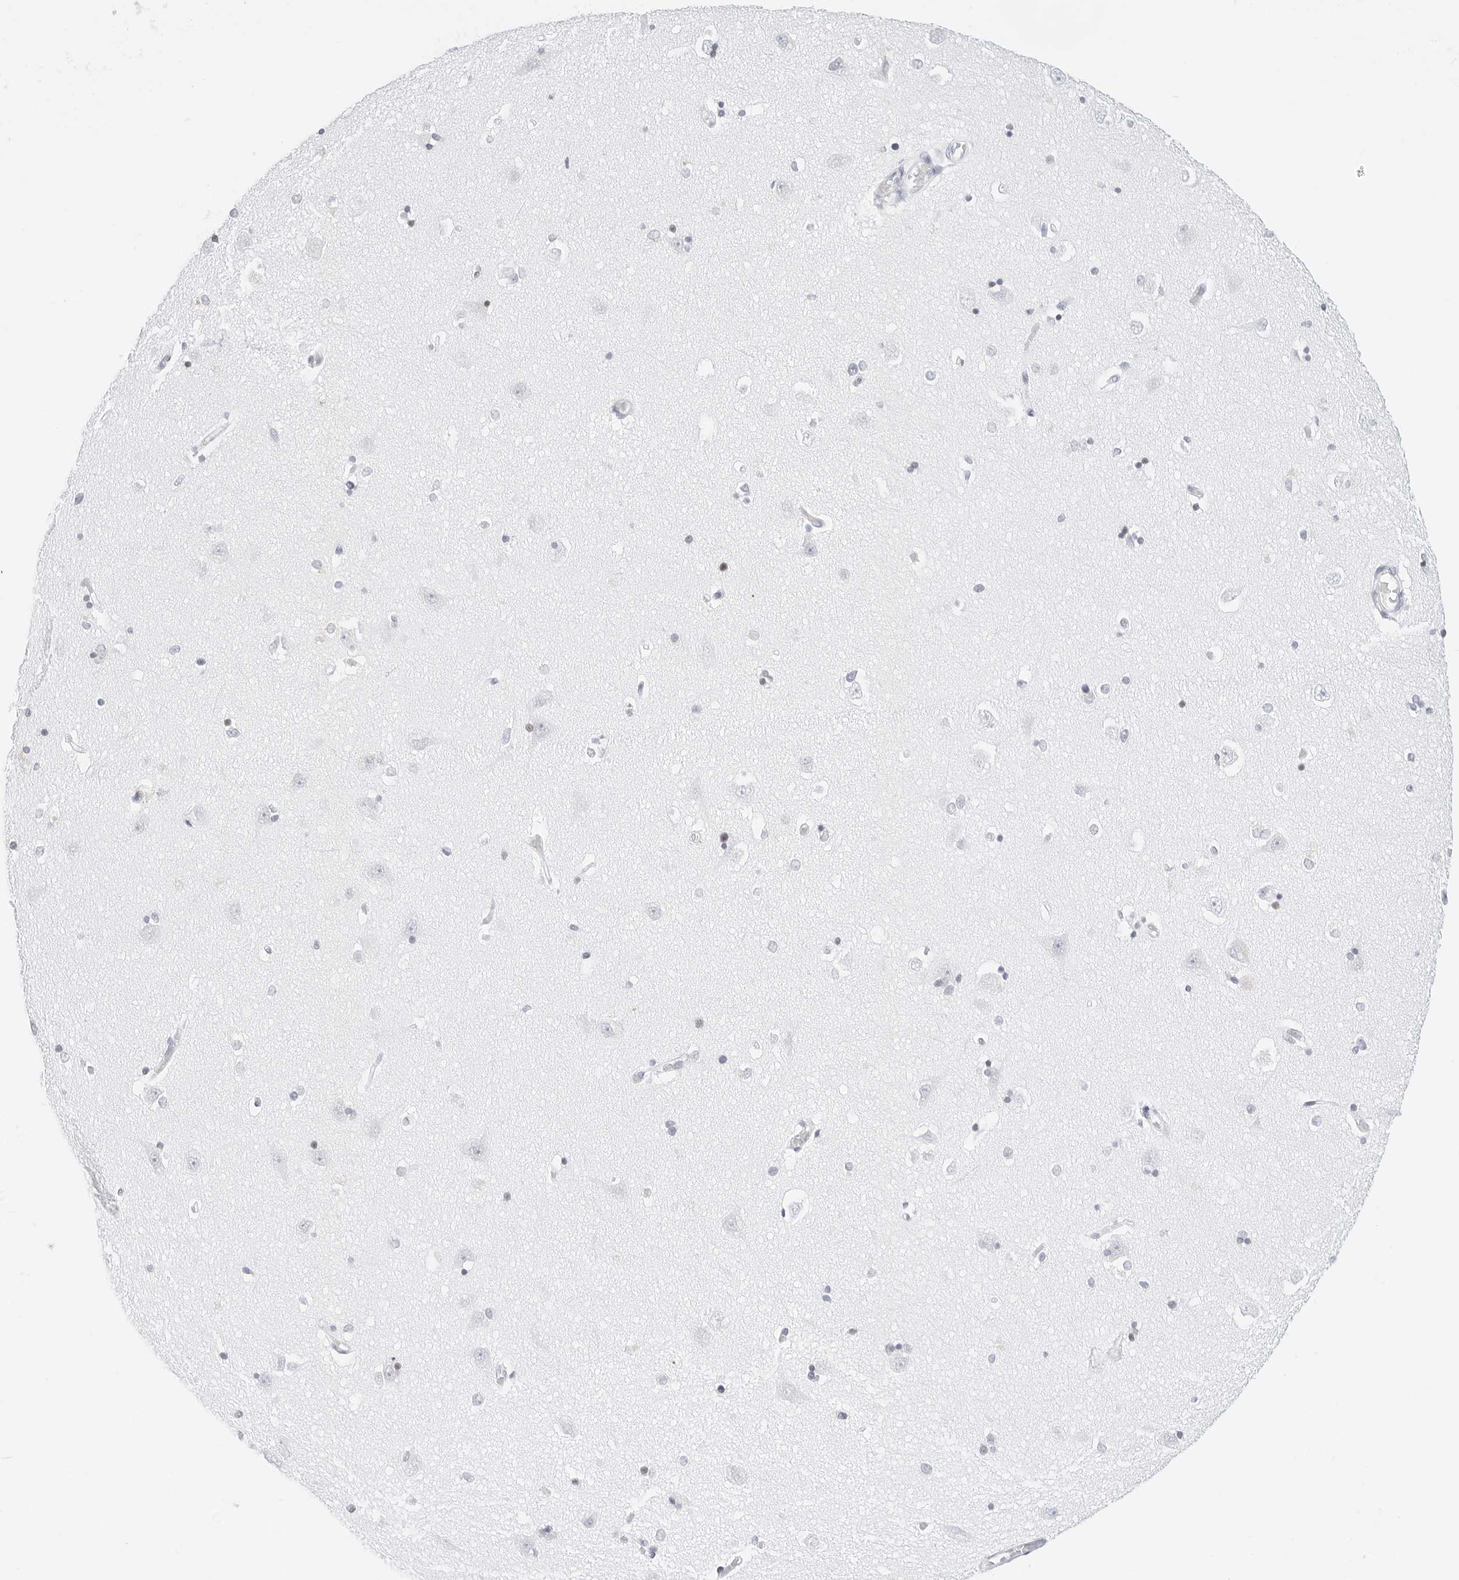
{"staining": {"intensity": "negative", "quantity": "none", "location": "none"}, "tissue": "hippocampus", "cell_type": "Glial cells", "image_type": "normal", "snomed": [{"axis": "morphology", "description": "Normal tissue, NOS"}, {"axis": "topography", "description": "Hippocampus"}], "caption": "Glial cells are negative for protein expression in unremarkable human hippocampus. The staining was performed using DAB (3,3'-diaminobenzidine) to visualize the protein expression in brown, while the nuclei were stained in blue with hematoxylin (Magnification: 20x).", "gene": "CDH1", "patient": {"sex": "male", "age": 45}}